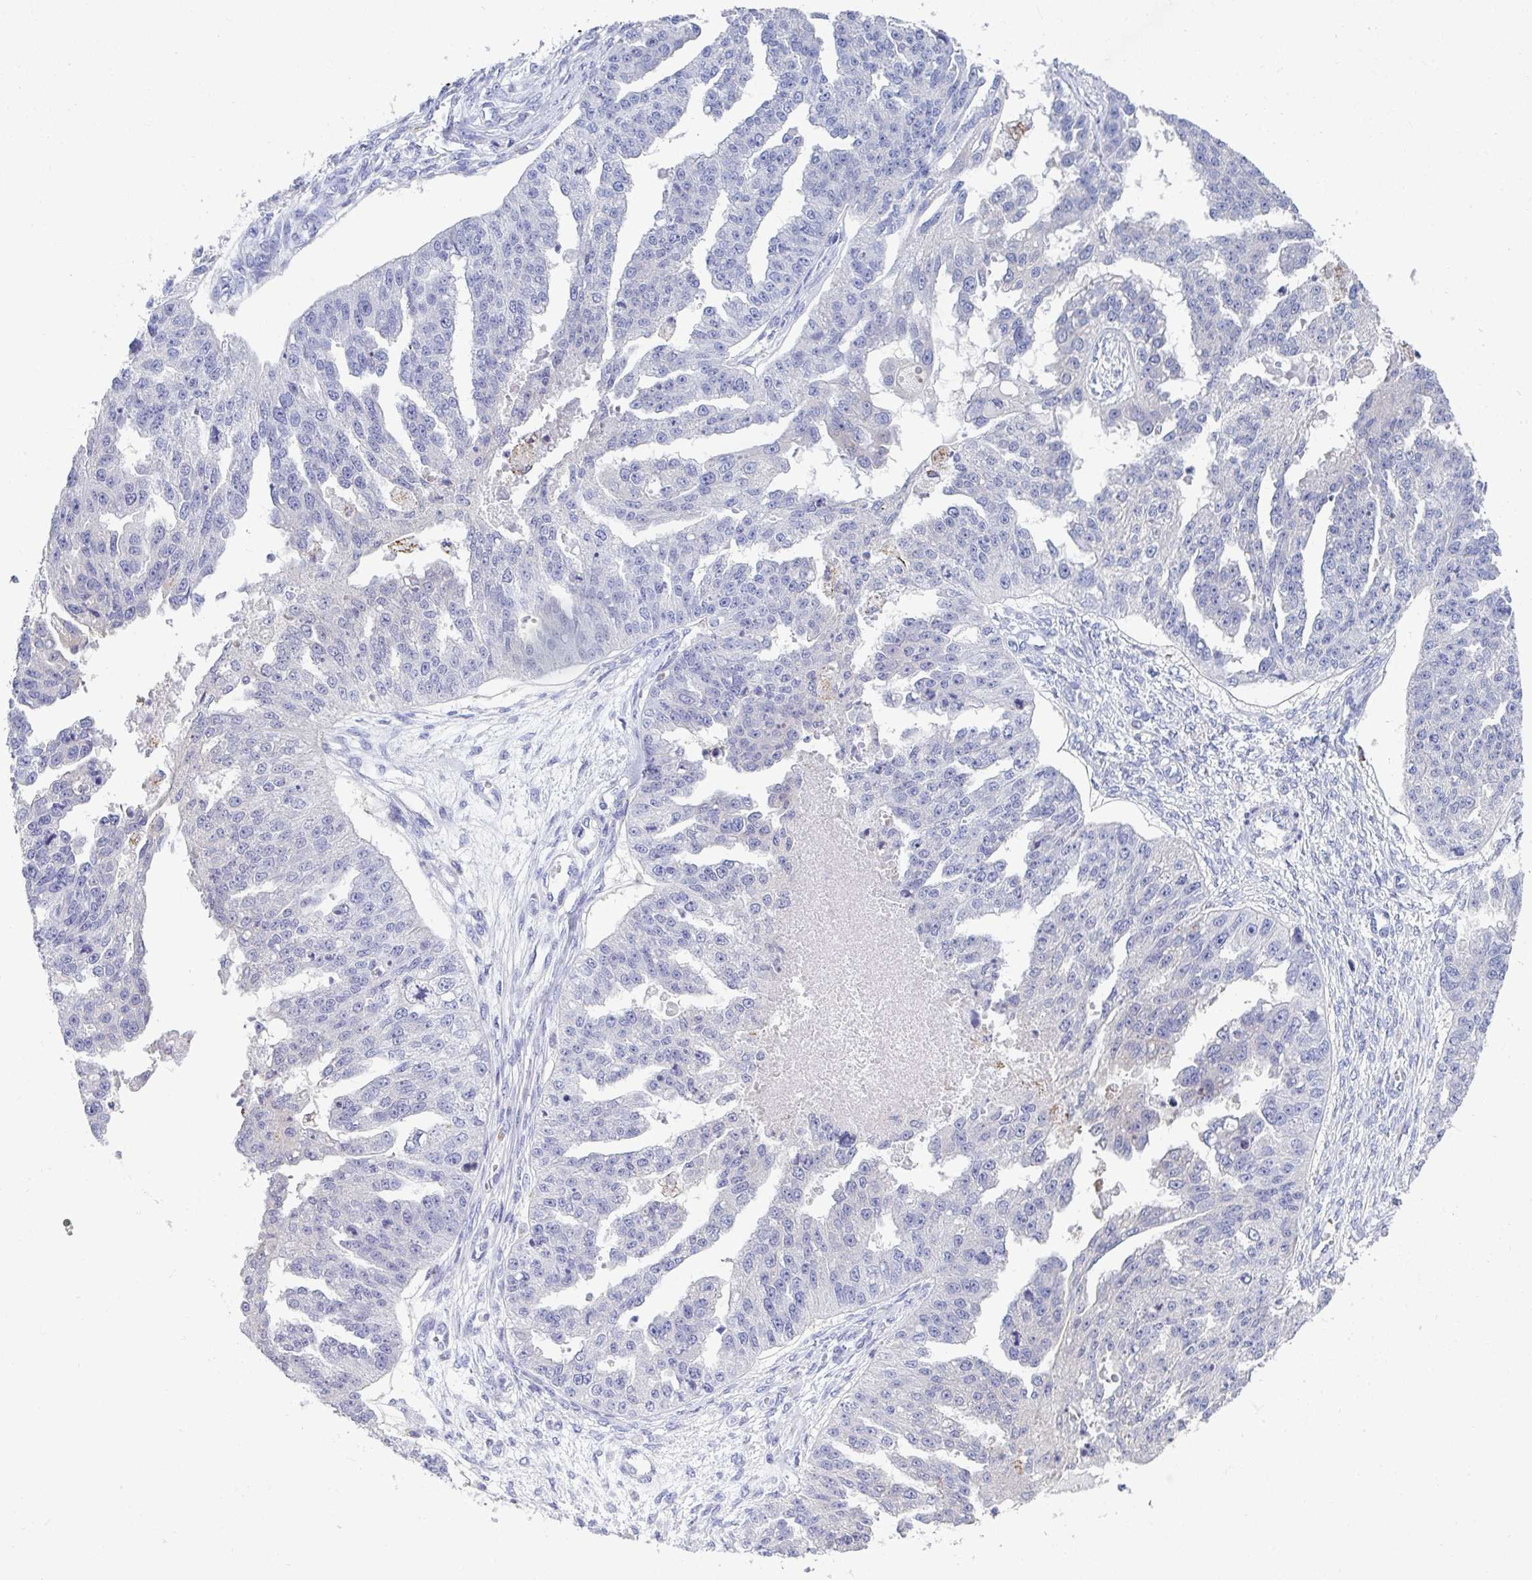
{"staining": {"intensity": "negative", "quantity": "none", "location": "none"}, "tissue": "ovarian cancer", "cell_type": "Tumor cells", "image_type": "cancer", "snomed": [{"axis": "morphology", "description": "Cystadenocarcinoma, serous, NOS"}, {"axis": "topography", "description": "Ovary"}], "caption": "High magnification brightfield microscopy of ovarian serous cystadenocarcinoma stained with DAB (3,3'-diaminobenzidine) (brown) and counterstained with hematoxylin (blue): tumor cells show no significant staining.", "gene": "MGAM2", "patient": {"sex": "female", "age": 58}}